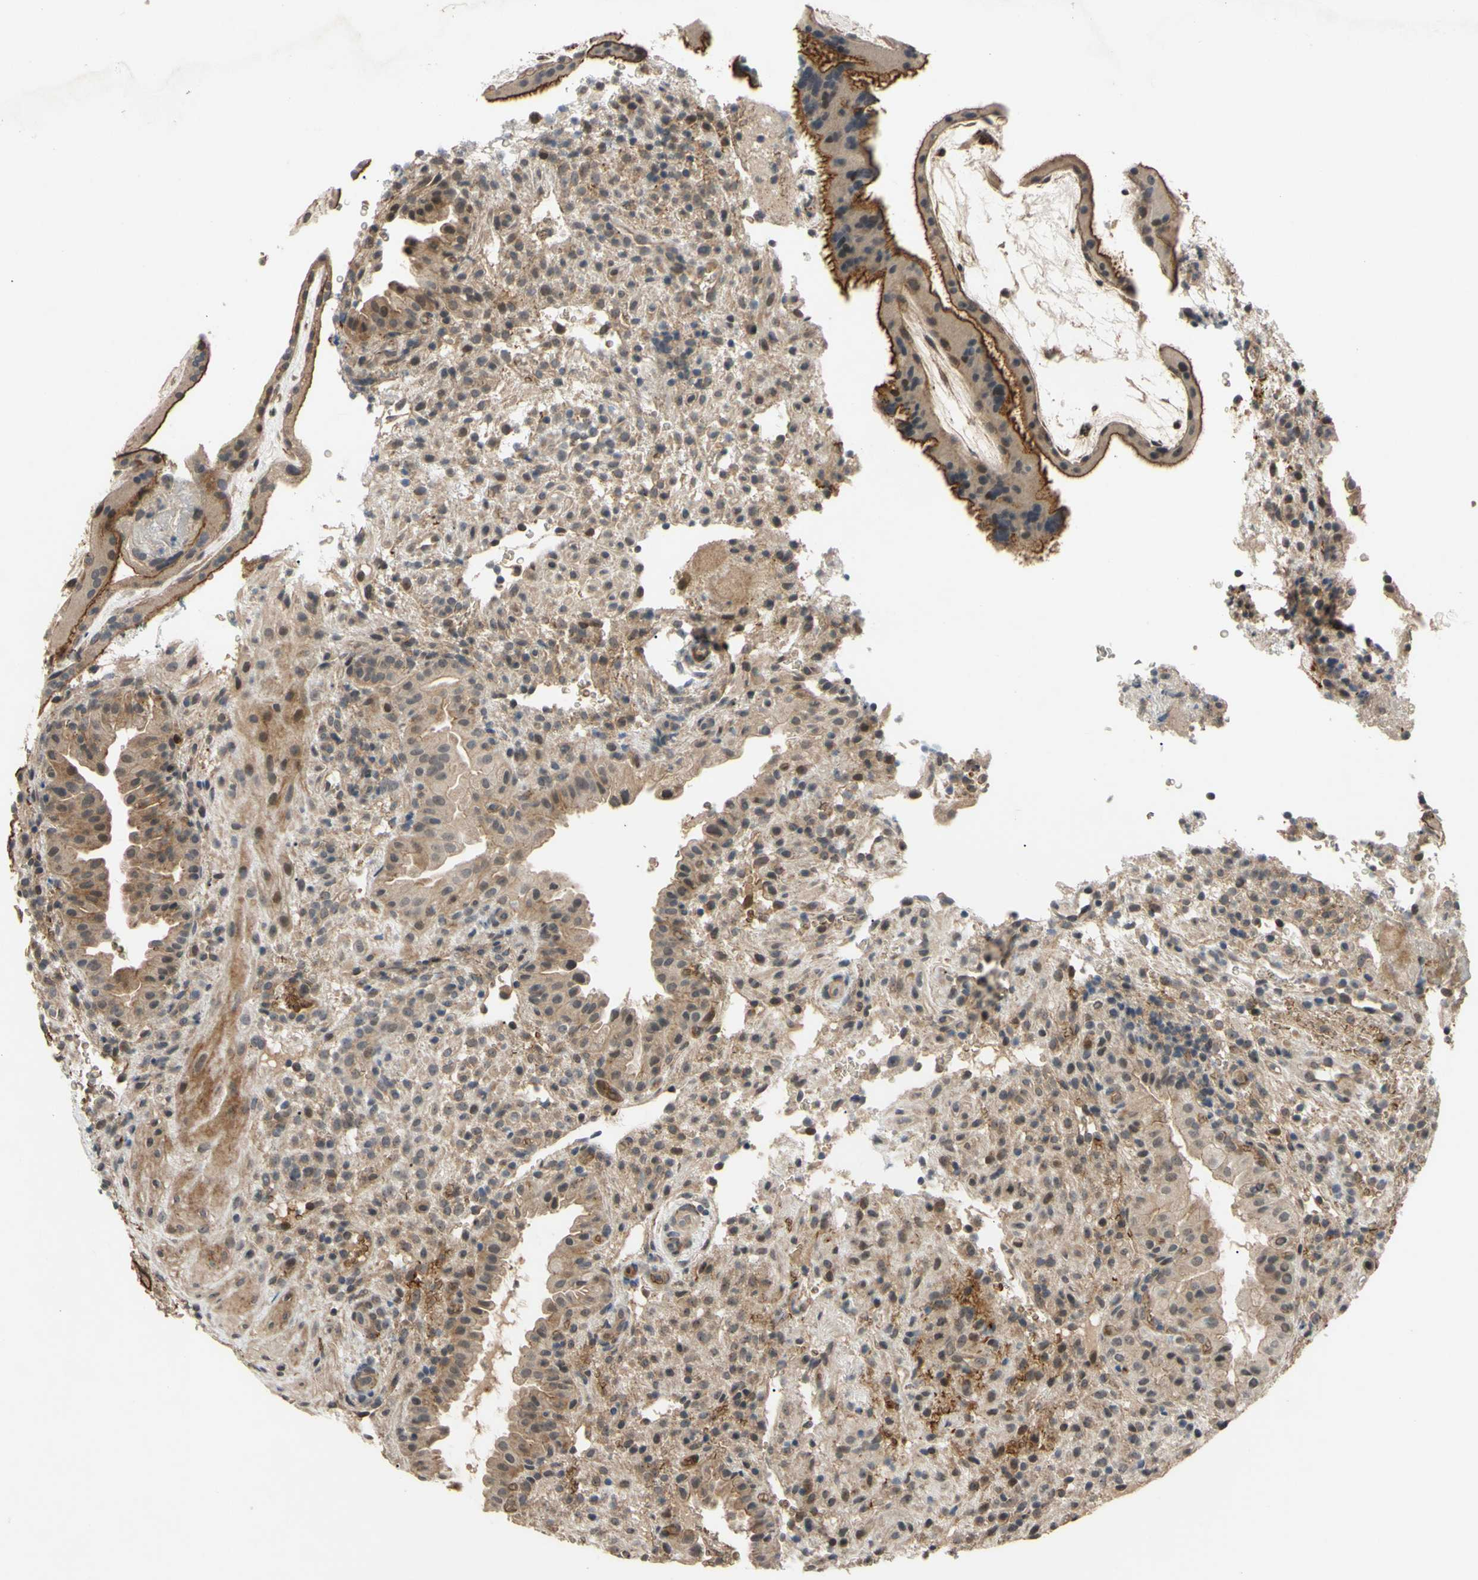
{"staining": {"intensity": "weak", "quantity": "25%-75%", "location": "cytoplasmic/membranous,nuclear"}, "tissue": "placenta", "cell_type": "Decidual cells", "image_type": "normal", "snomed": [{"axis": "morphology", "description": "Normal tissue, NOS"}, {"axis": "topography", "description": "Placenta"}], "caption": "A brown stain highlights weak cytoplasmic/membranous,nuclear positivity of a protein in decidual cells of normal placenta. Nuclei are stained in blue.", "gene": "ALK", "patient": {"sex": "female", "age": 19}}